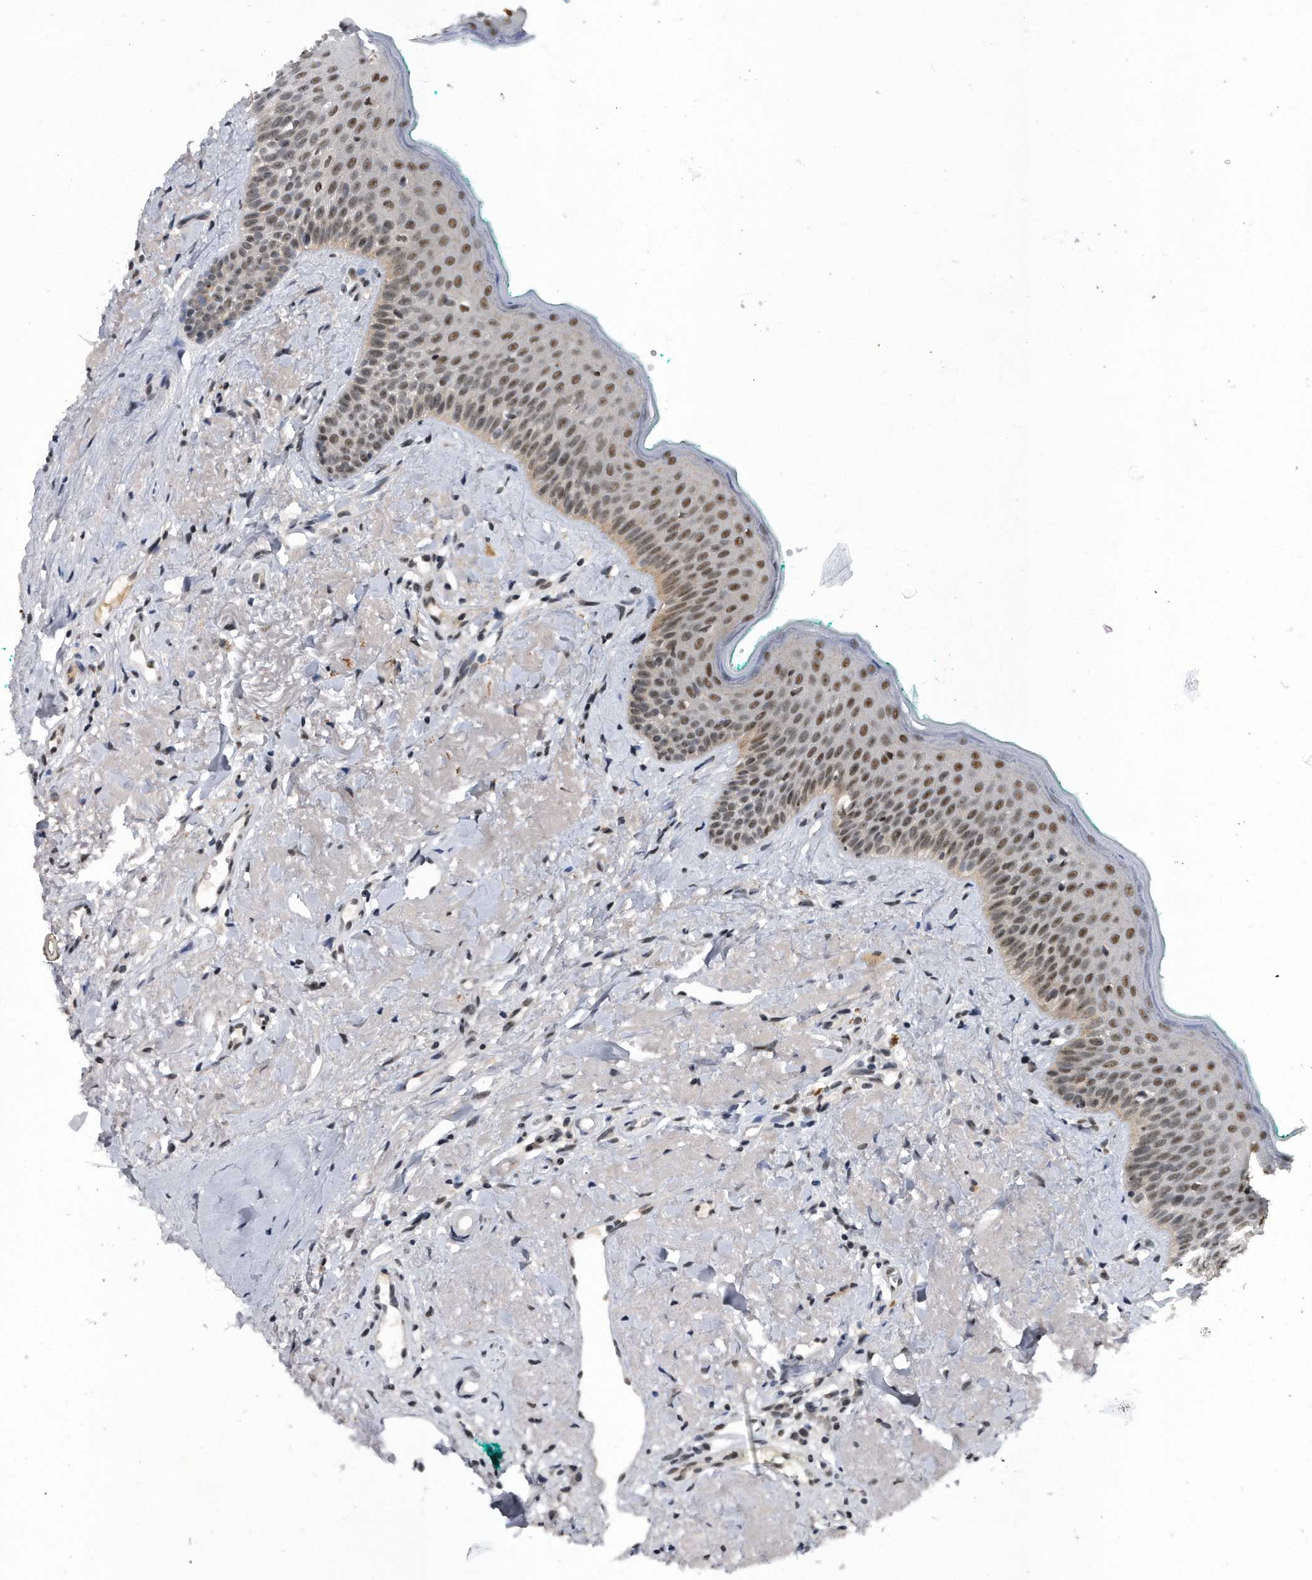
{"staining": {"intensity": "moderate", "quantity": ">75%", "location": "nuclear"}, "tissue": "oral mucosa", "cell_type": "Squamous epithelial cells", "image_type": "normal", "snomed": [{"axis": "morphology", "description": "Normal tissue, NOS"}, {"axis": "topography", "description": "Oral tissue"}], "caption": "High-power microscopy captured an immunohistochemistry (IHC) image of unremarkable oral mucosa, revealing moderate nuclear staining in approximately >75% of squamous epithelial cells.", "gene": "VIRMA", "patient": {"sex": "female", "age": 70}}